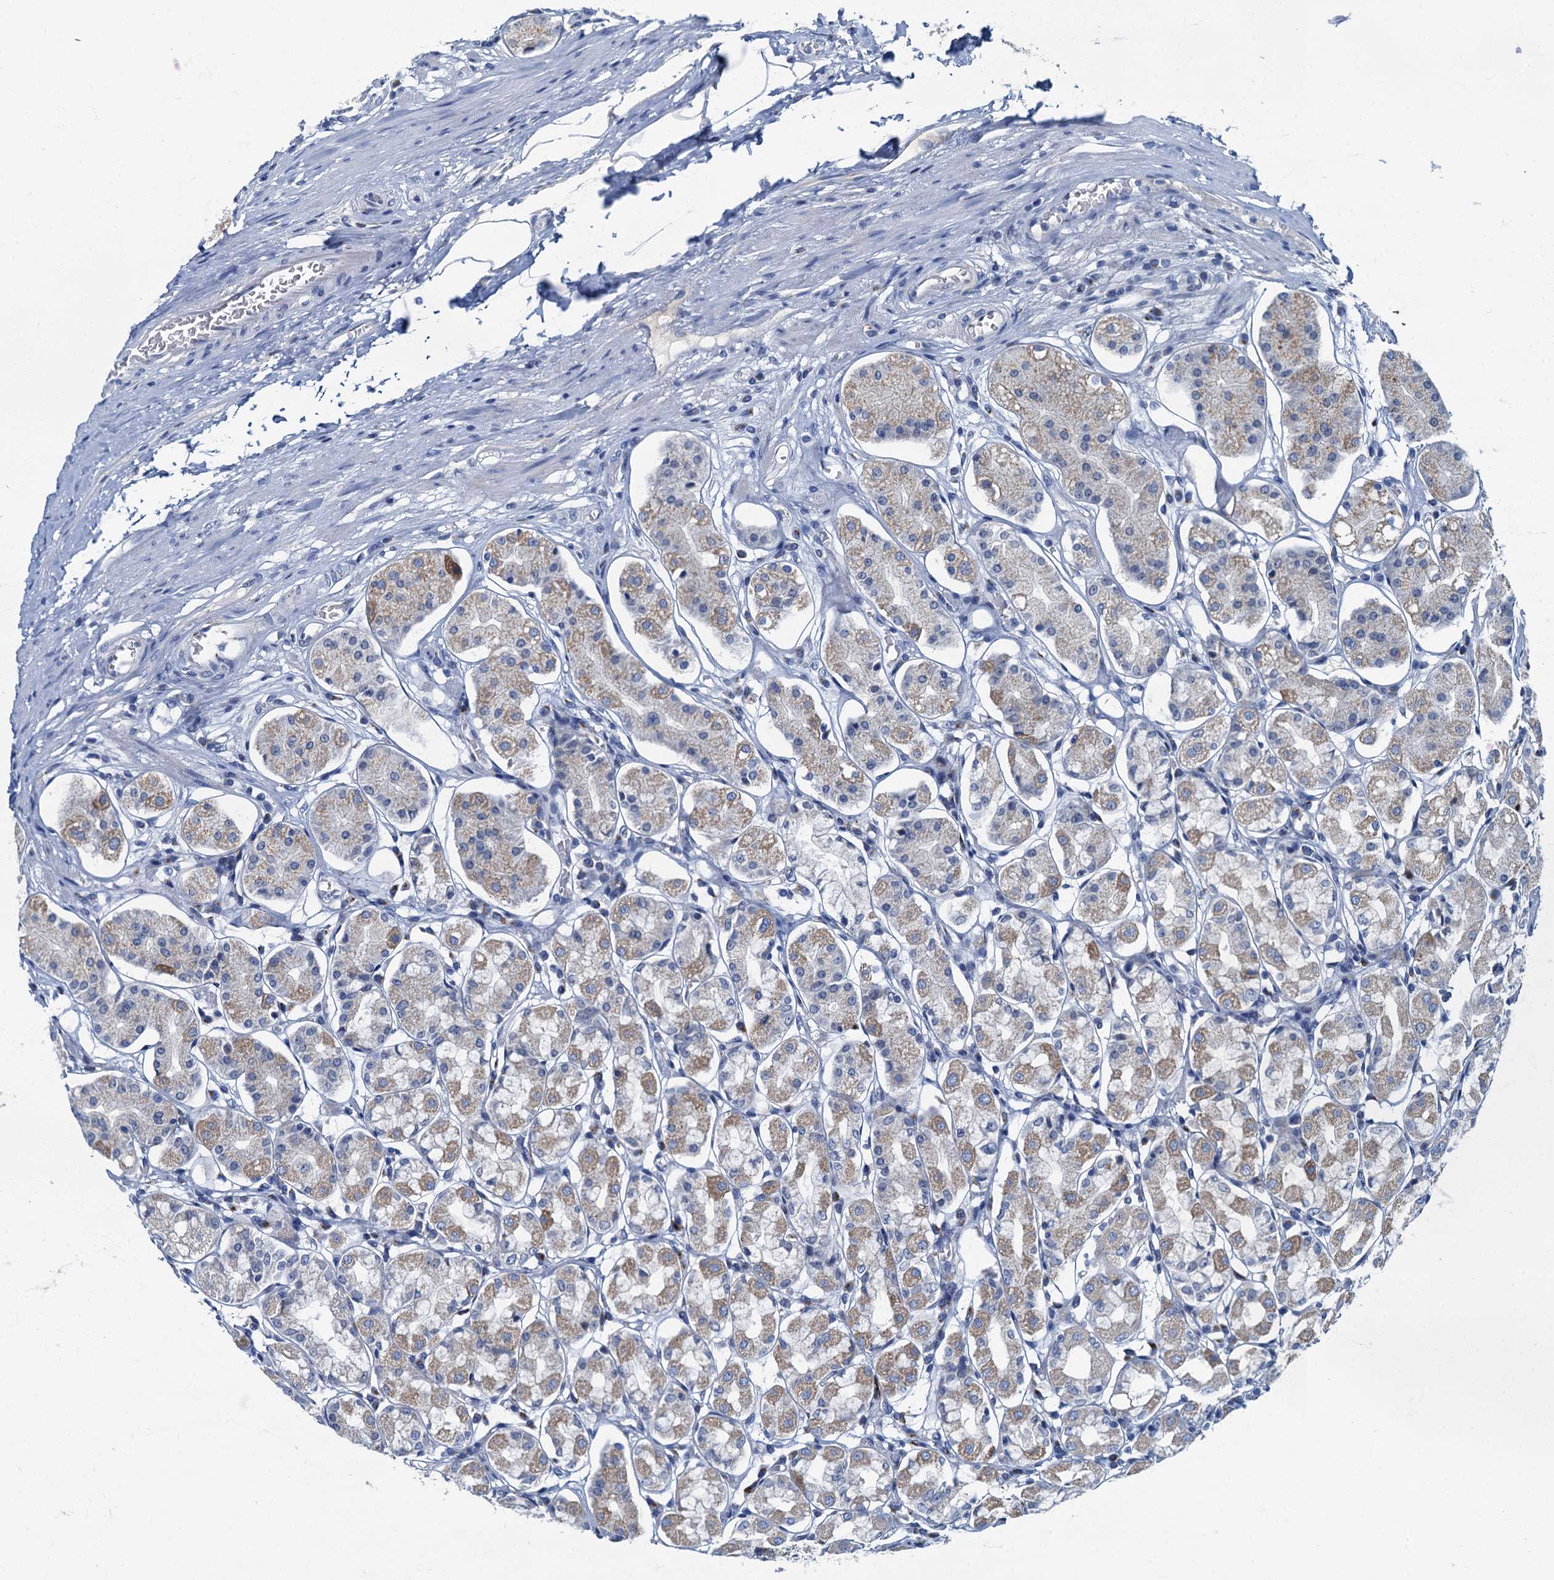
{"staining": {"intensity": "moderate", "quantity": "<25%", "location": "cytoplasmic/membranous"}, "tissue": "stomach", "cell_type": "Glandular cells", "image_type": "normal", "snomed": [{"axis": "morphology", "description": "Normal tissue, NOS"}, {"axis": "topography", "description": "Stomach, lower"}], "caption": "Protein staining of unremarkable stomach reveals moderate cytoplasmic/membranous expression in approximately <25% of glandular cells.", "gene": "LYPD3", "patient": {"sex": "female", "age": 56}}